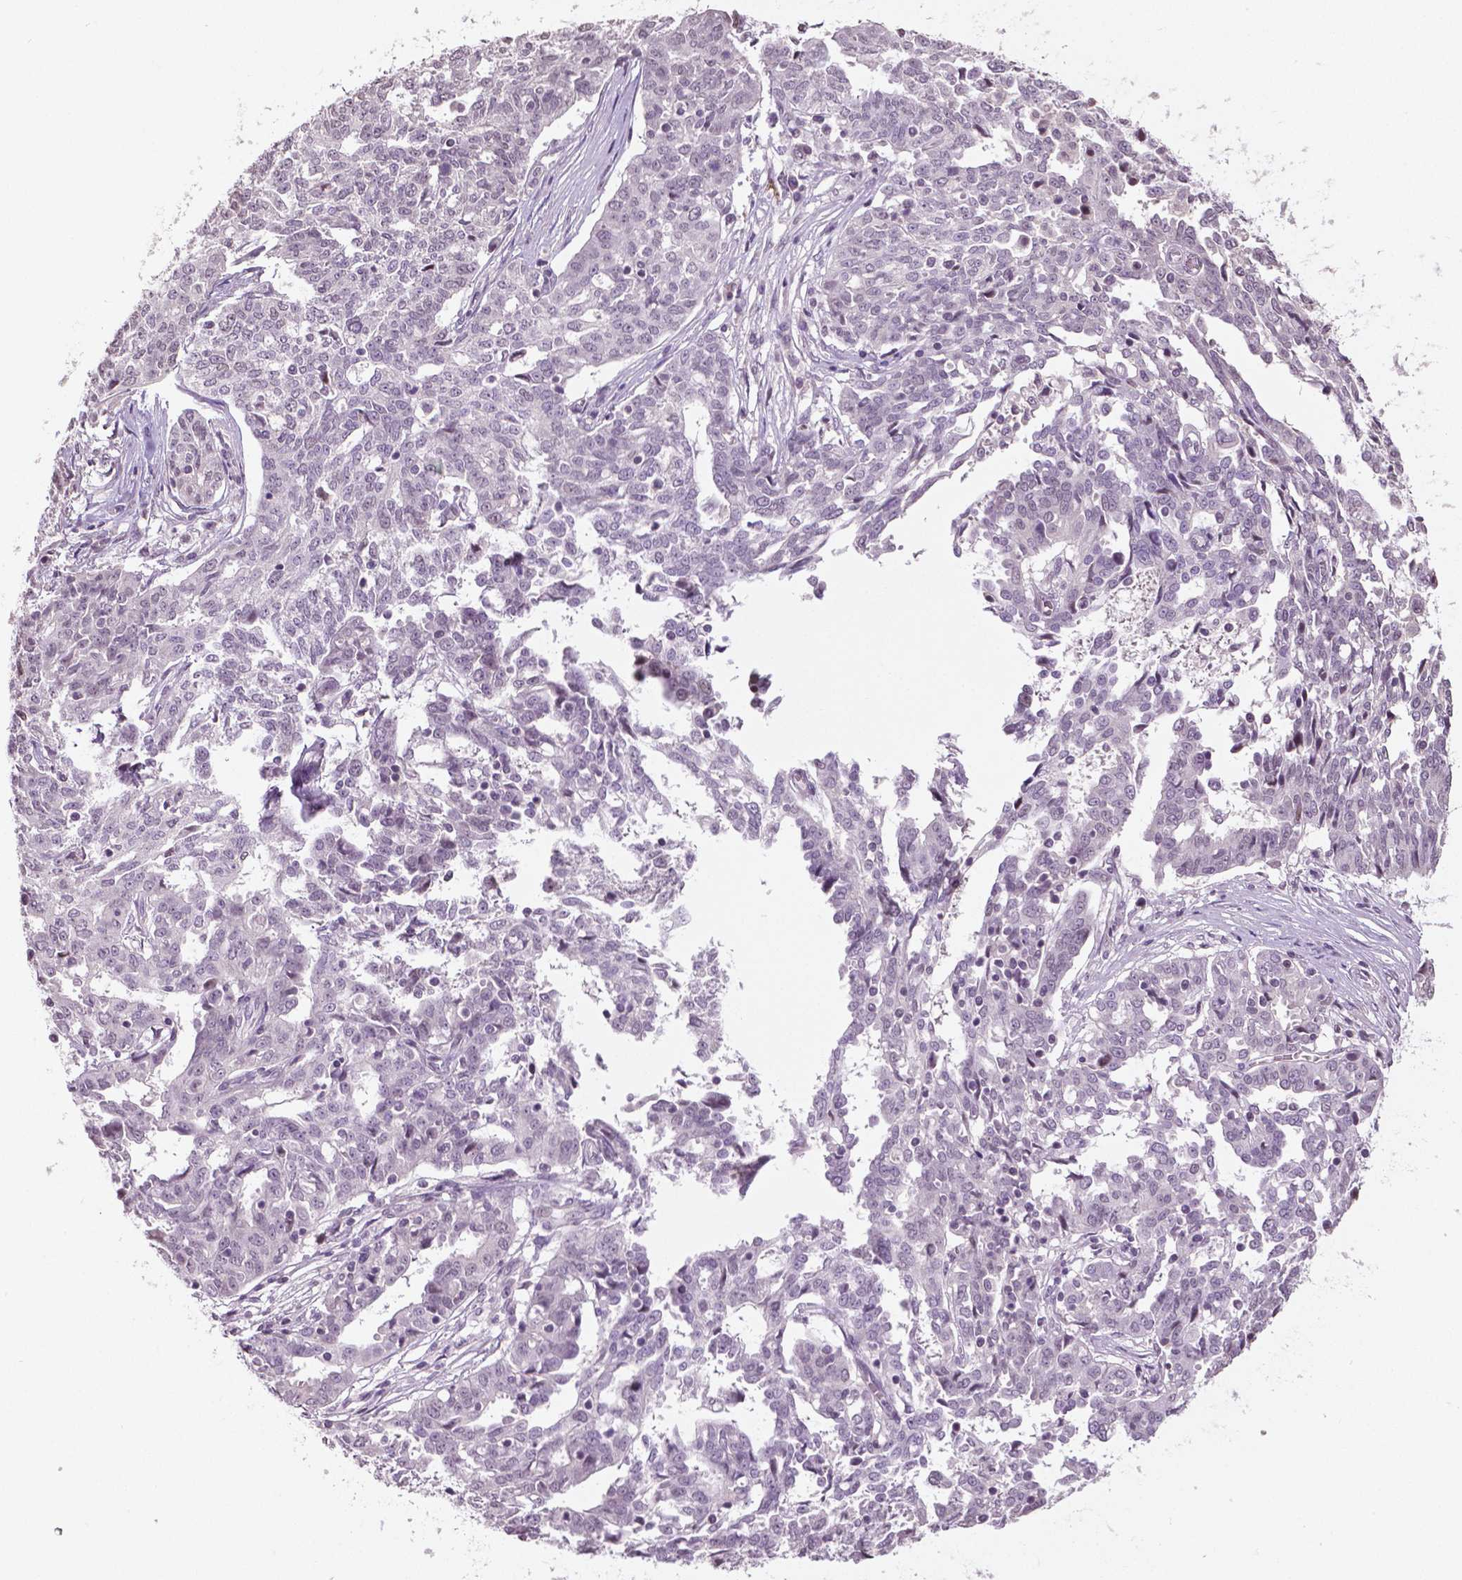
{"staining": {"intensity": "negative", "quantity": "none", "location": "none"}, "tissue": "ovarian cancer", "cell_type": "Tumor cells", "image_type": "cancer", "snomed": [{"axis": "morphology", "description": "Cystadenocarcinoma, serous, NOS"}, {"axis": "topography", "description": "Ovary"}], "caption": "Human ovarian cancer stained for a protein using immunohistochemistry (IHC) reveals no expression in tumor cells.", "gene": "DLX5", "patient": {"sex": "female", "age": 67}}